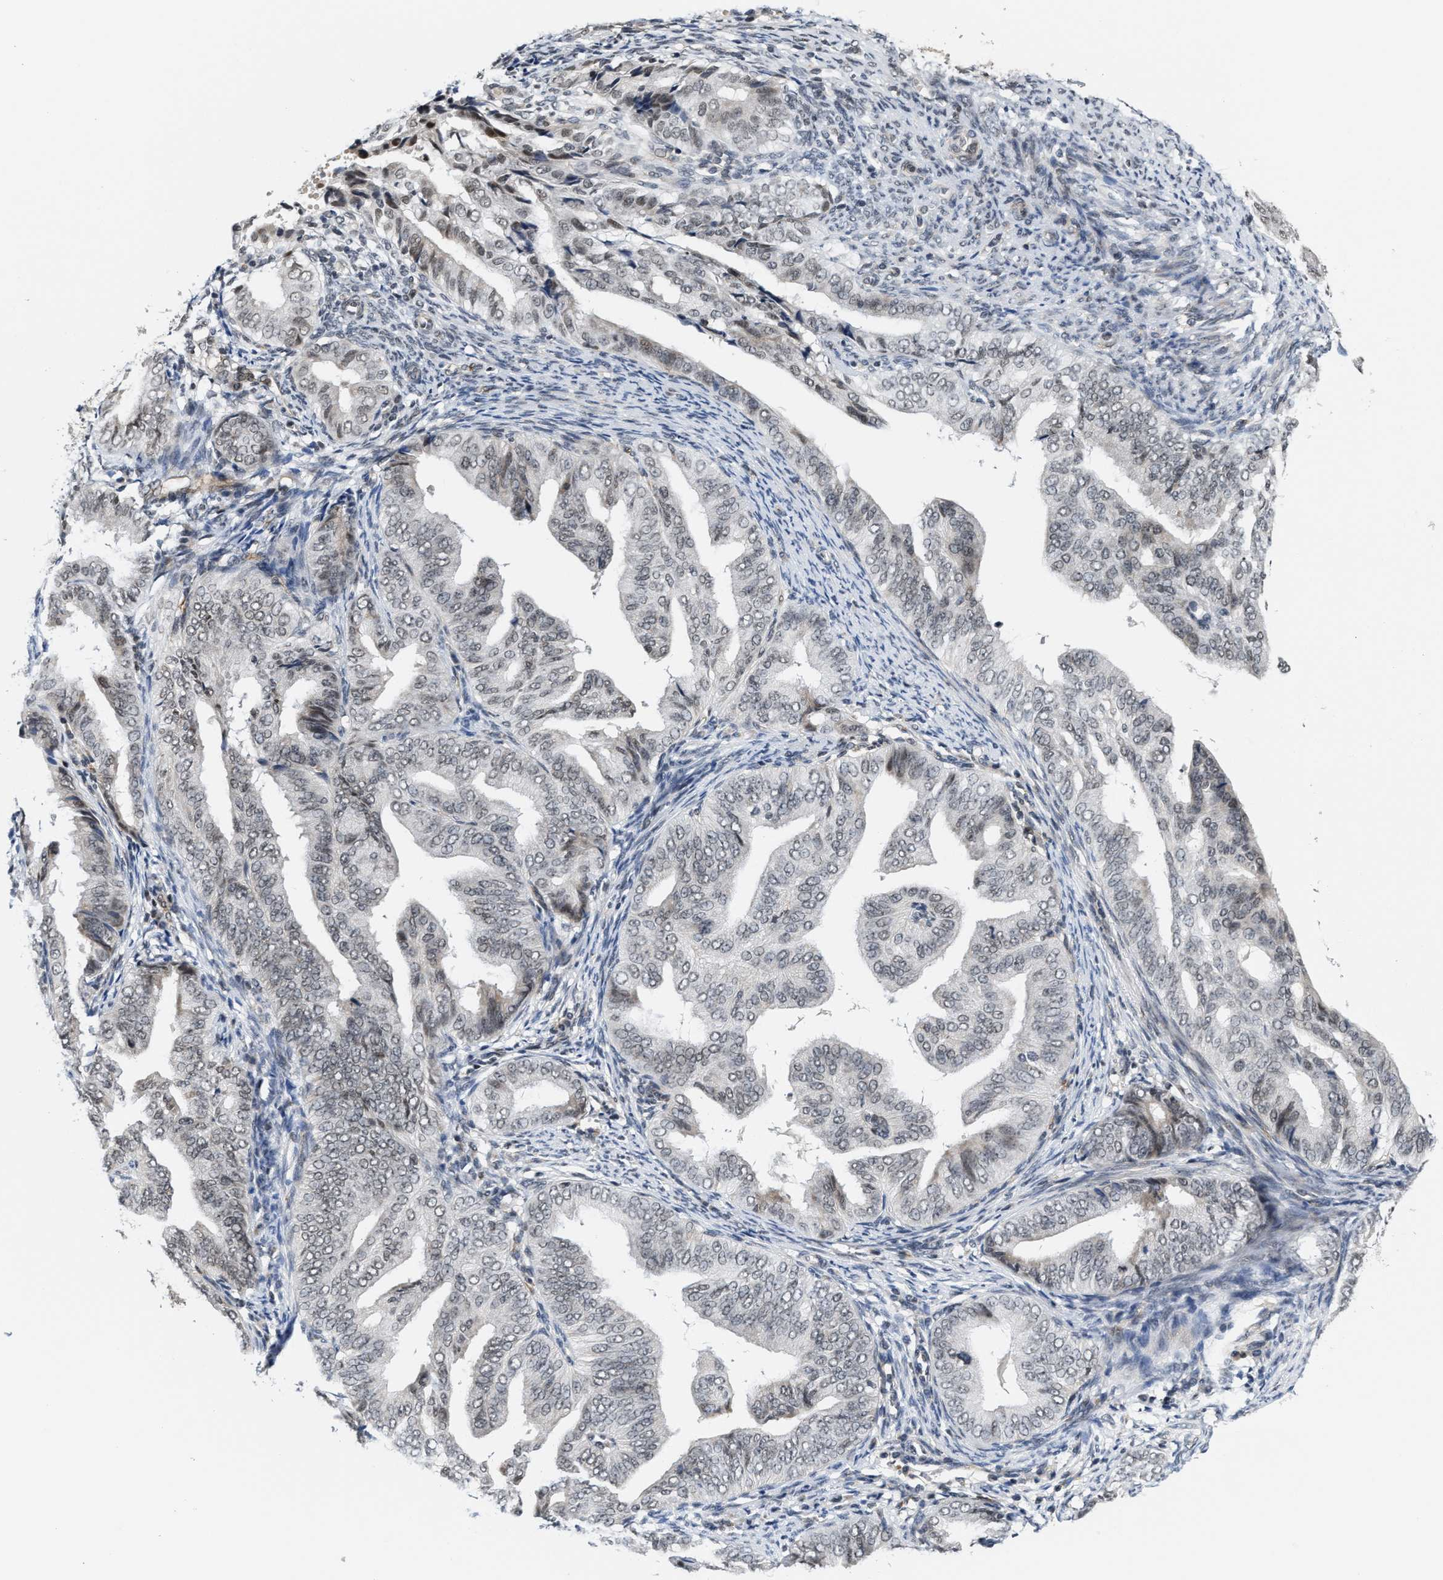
{"staining": {"intensity": "weak", "quantity": ">75%", "location": "nuclear"}, "tissue": "endometrial cancer", "cell_type": "Tumor cells", "image_type": "cancer", "snomed": [{"axis": "morphology", "description": "Adenocarcinoma, NOS"}, {"axis": "topography", "description": "Endometrium"}], "caption": "A low amount of weak nuclear positivity is identified in approximately >75% of tumor cells in endometrial adenocarcinoma tissue. The staining was performed using DAB (3,3'-diaminobenzidine) to visualize the protein expression in brown, while the nuclei were stained in blue with hematoxylin (Magnification: 20x).", "gene": "ANKRD6", "patient": {"sex": "female", "age": 58}}